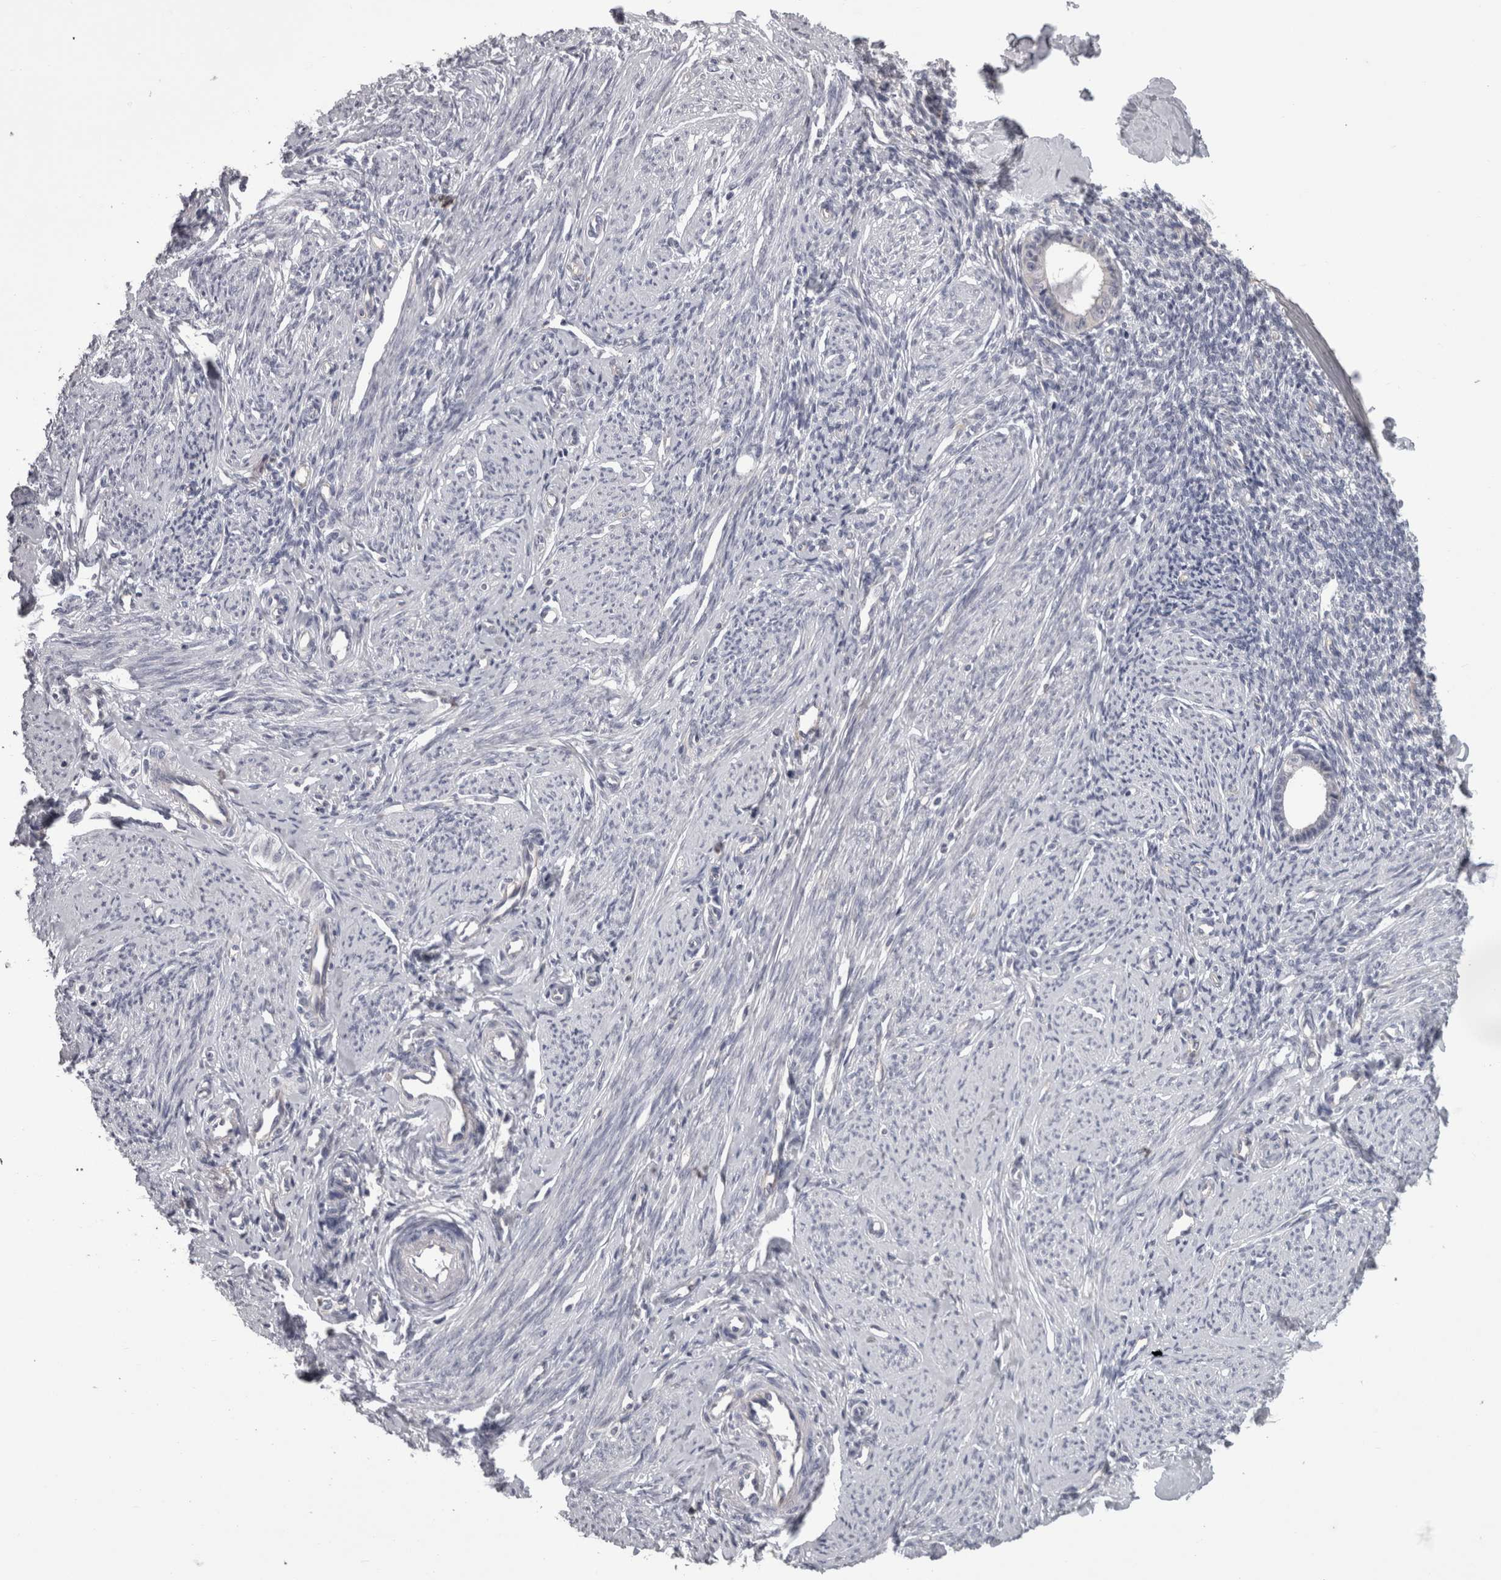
{"staining": {"intensity": "negative", "quantity": "none", "location": "none"}, "tissue": "endometrium", "cell_type": "Cells in endometrial stroma", "image_type": "normal", "snomed": [{"axis": "morphology", "description": "Normal tissue, NOS"}, {"axis": "topography", "description": "Endometrium"}], "caption": "IHC micrograph of benign endometrium: endometrium stained with DAB (3,3'-diaminobenzidine) demonstrates no significant protein staining in cells in endometrial stroma. Nuclei are stained in blue.", "gene": "LYZL6", "patient": {"sex": "female", "age": 56}}